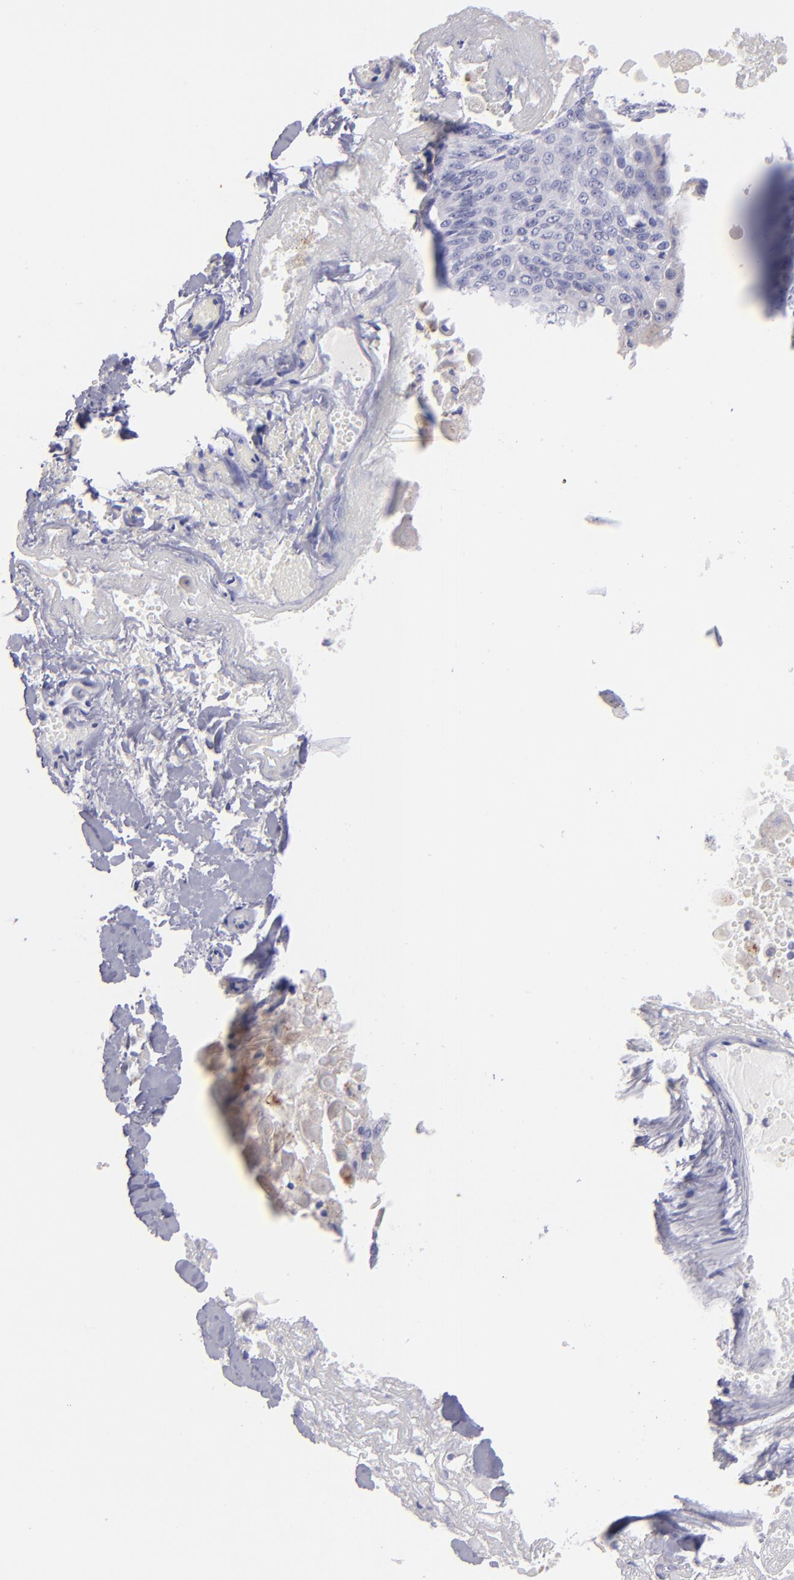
{"staining": {"intensity": "negative", "quantity": "none", "location": "none"}, "tissue": "lung cancer", "cell_type": "Tumor cells", "image_type": "cancer", "snomed": [{"axis": "morphology", "description": "Adenocarcinoma, NOS"}, {"axis": "topography", "description": "Lung"}], "caption": "Immunohistochemistry (IHC) of human lung cancer (adenocarcinoma) reveals no expression in tumor cells.", "gene": "CD82", "patient": {"sex": "male", "age": 60}}